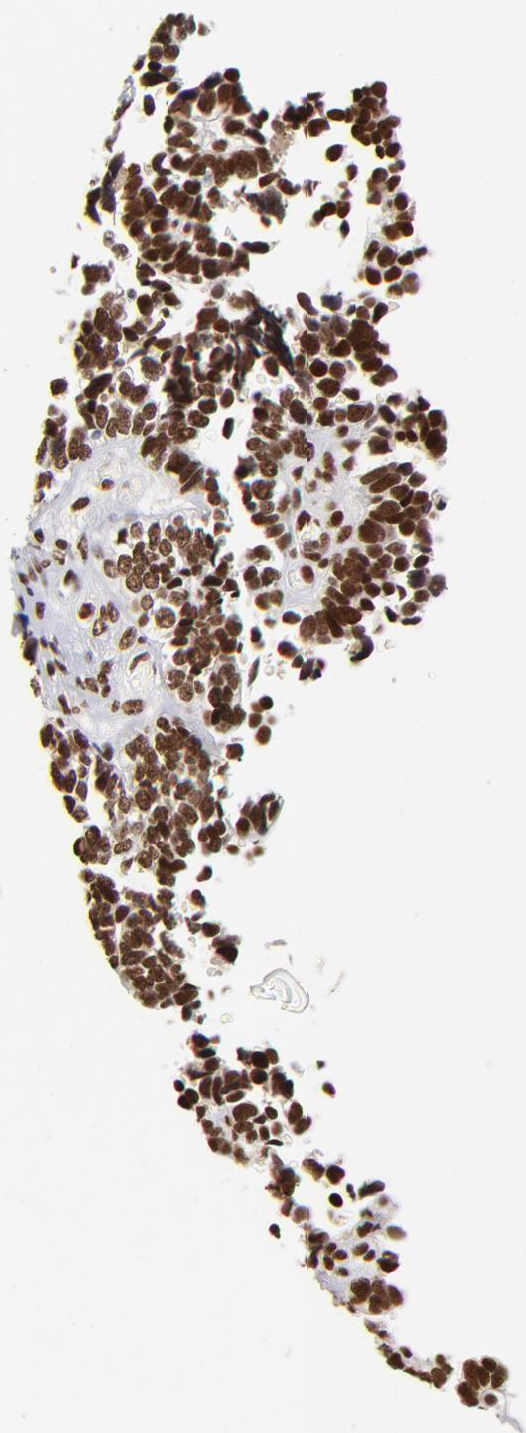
{"staining": {"intensity": "strong", "quantity": ">75%", "location": "nuclear"}, "tissue": "ovarian cancer", "cell_type": "Tumor cells", "image_type": "cancer", "snomed": [{"axis": "morphology", "description": "Cystadenocarcinoma, serous, NOS"}, {"axis": "topography", "description": "Ovary"}], "caption": "Strong nuclear staining for a protein is present in about >75% of tumor cells of ovarian cancer using immunohistochemistry (IHC).", "gene": "ZNF146", "patient": {"sex": "female", "age": 77}}